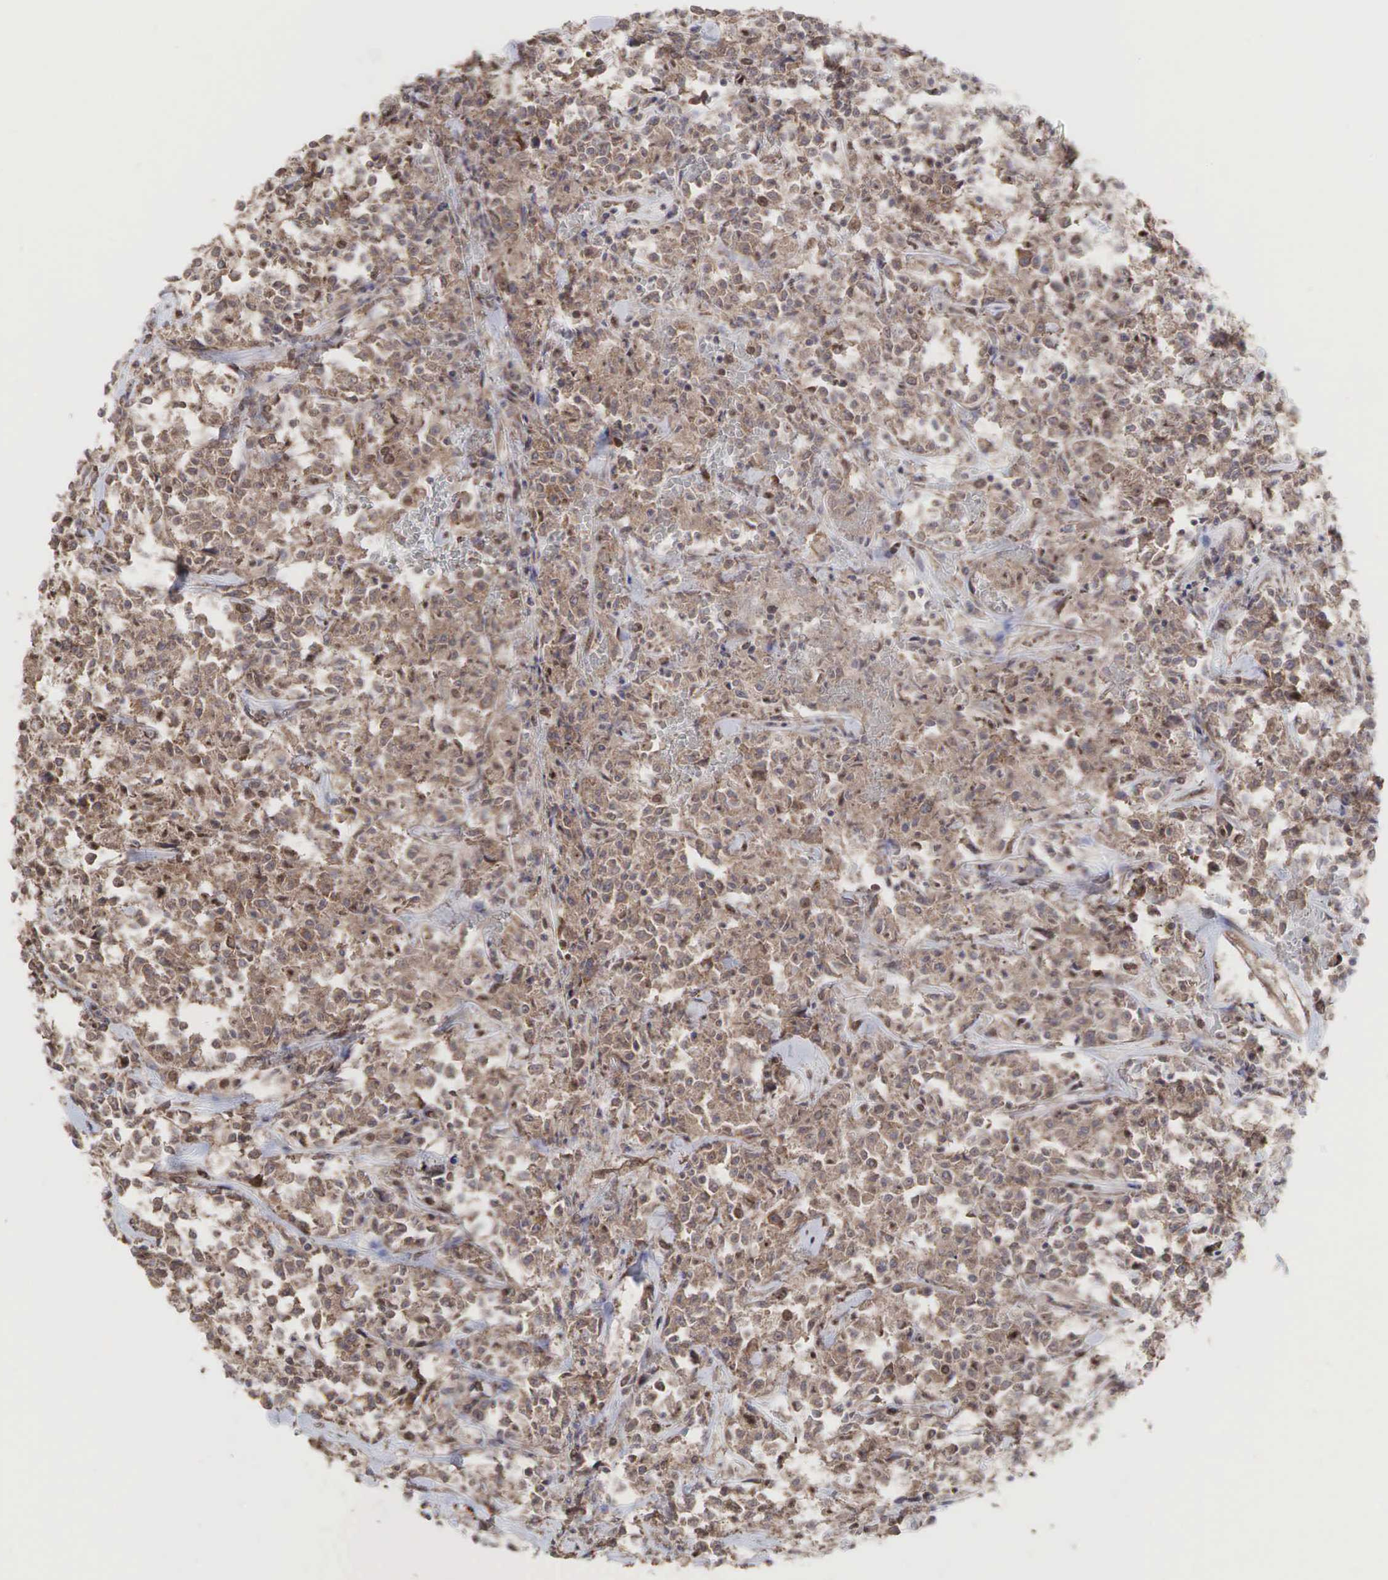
{"staining": {"intensity": "weak", "quantity": ">75%", "location": "cytoplasmic/membranous"}, "tissue": "lymphoma", "cell_type": "Tumor cells", "image_type": "cancer", "snomed": [{"axis": "morphology", "description": "Malignant lymphoma, non-Hodgkin's type, Low grade"}, {"axis": "topography", "description": "Small intestine"}], "caption": "A brown stain highlights weak cytoplasmic/membranous positivity of a protein in human low-grade malignant lymphoma, non-Hodgkin's type tumor cells.", "gene": "PABPC5", "patient": {"sex": "female", "age": 59}}